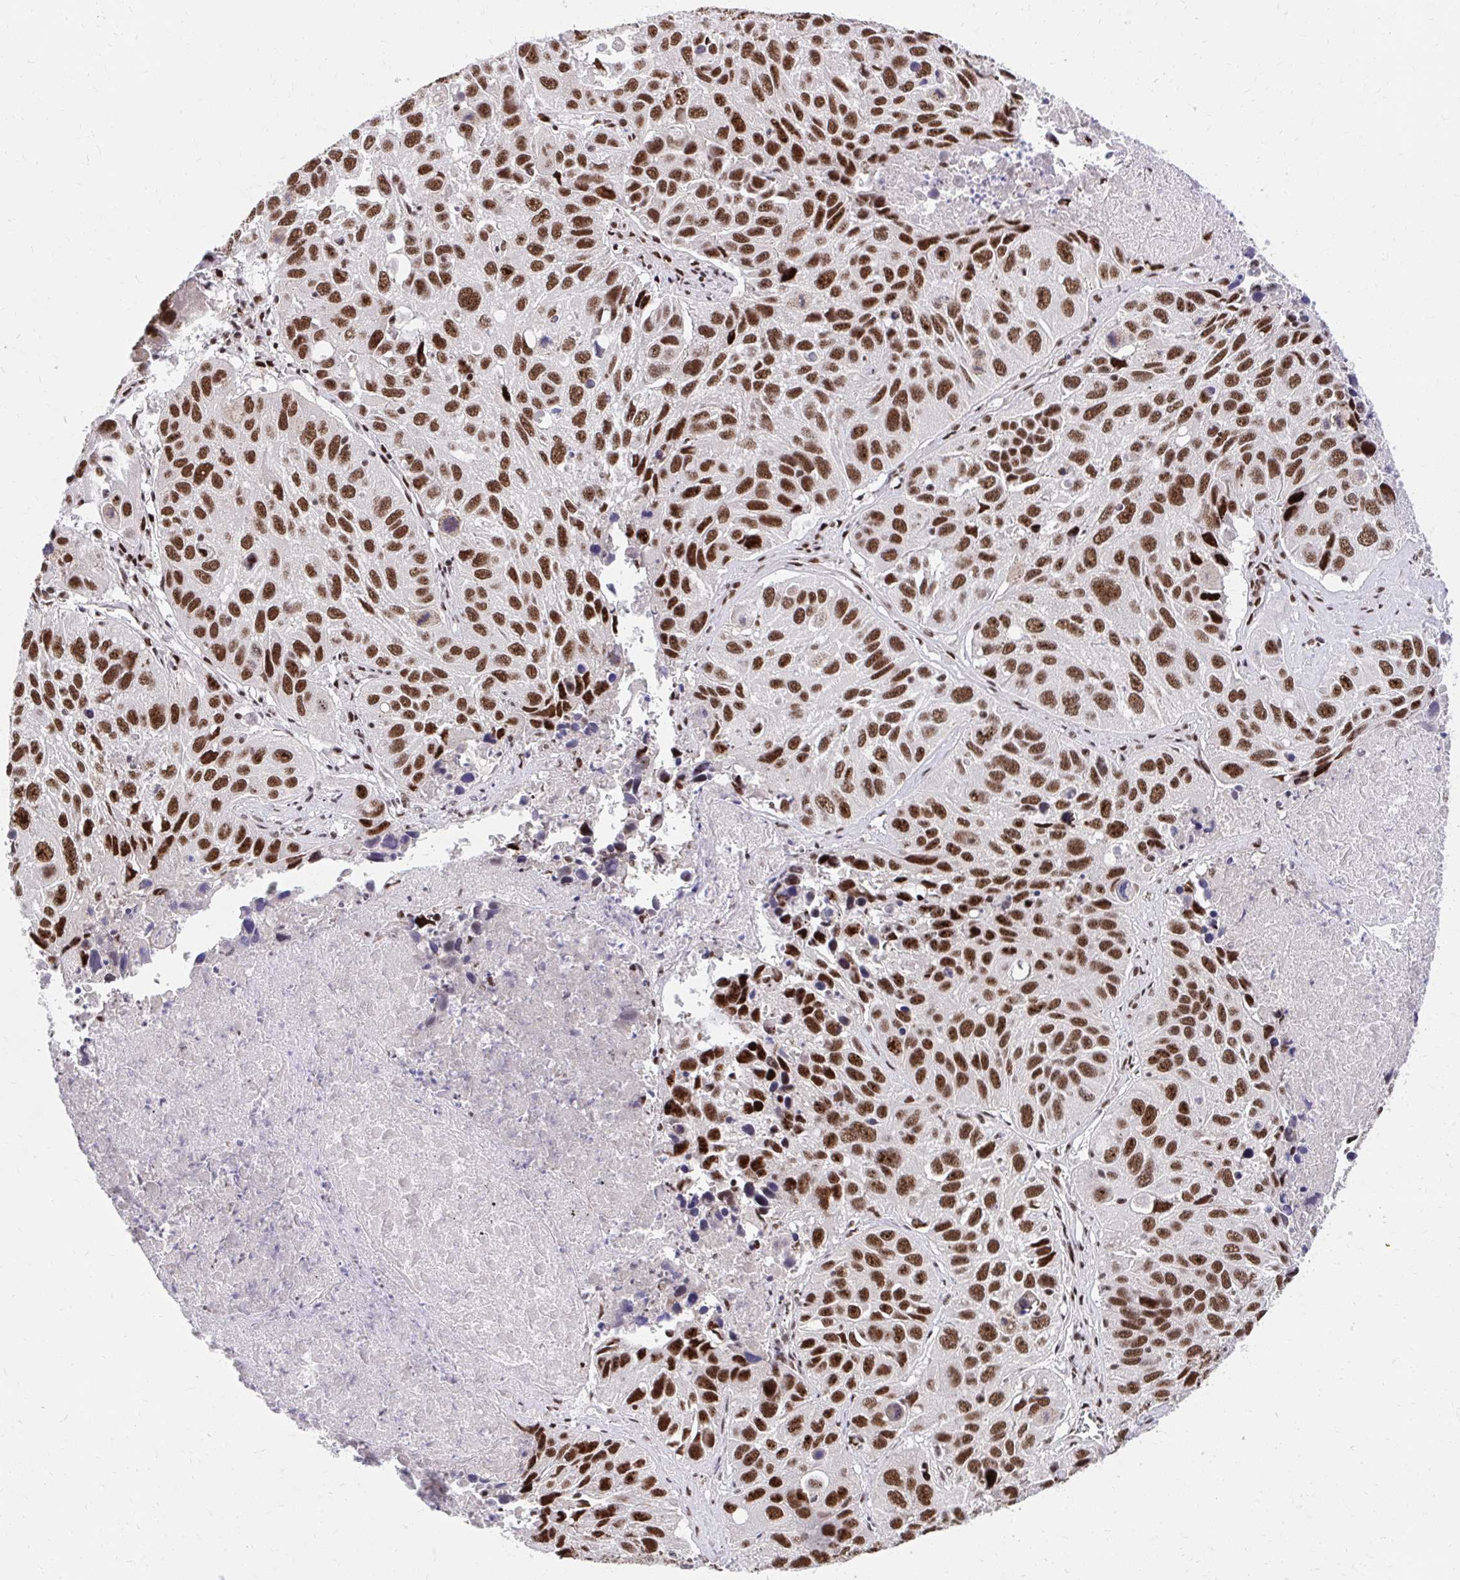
{"staining": {"intensity": "strong", "quantity": ">75%", "location": "nuclear"}, "tissue": "lung cancer", "cell_type": "Tumor cells", "image_type": "cancer", "snomed": [{"axis": "morphology", "description": "Squamous cell carcinoma, NOS"}, {"axis": "topography", "description": "Lung"}], "caption": "Immunohistochemistry of lung cancer (squamous cell carcinoma) demonstrates high levels of strong nuclear expression in approximately >75% of tumor cells.", "gene": "SYNE4", "patient": {"sex": "female", "age": 61}}